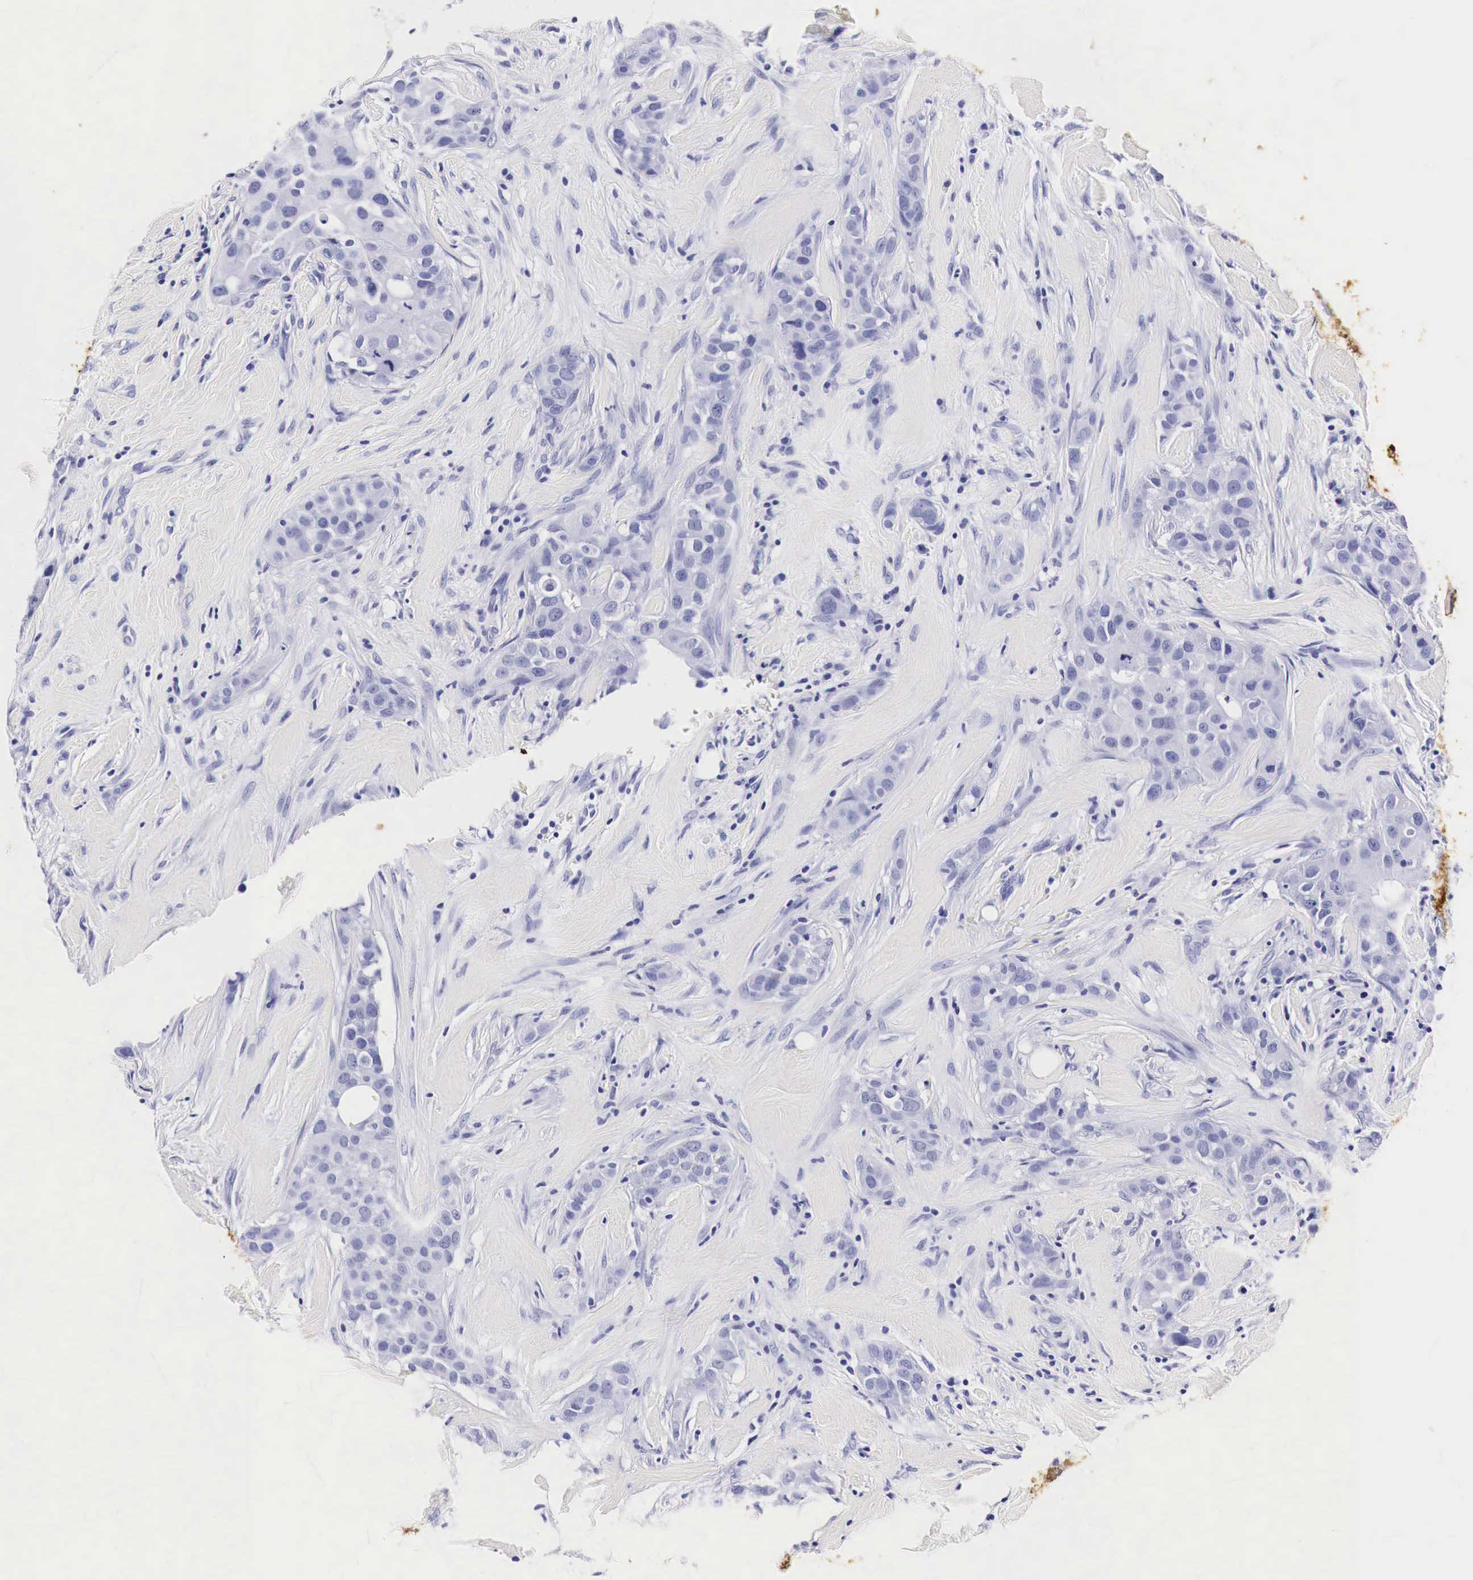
{"staining": {"intensity": "negative", "quantity": "none", "location": "none"}, "tissue": "breast cancer", "cell_type": "Tumor cells", "image_type": "cancer", "snomed": [{"axis": "morphology", "description": "Duct carcinoma"}, {"axis": "topography", "description": "Breast"}], "caption": "This is an IHC photomicrograph of invasive ductal carcinoma (breast). There is no staining in tumor cells.", "gene": "ACP3", "patient": {"sex": "female", "age": 45}}